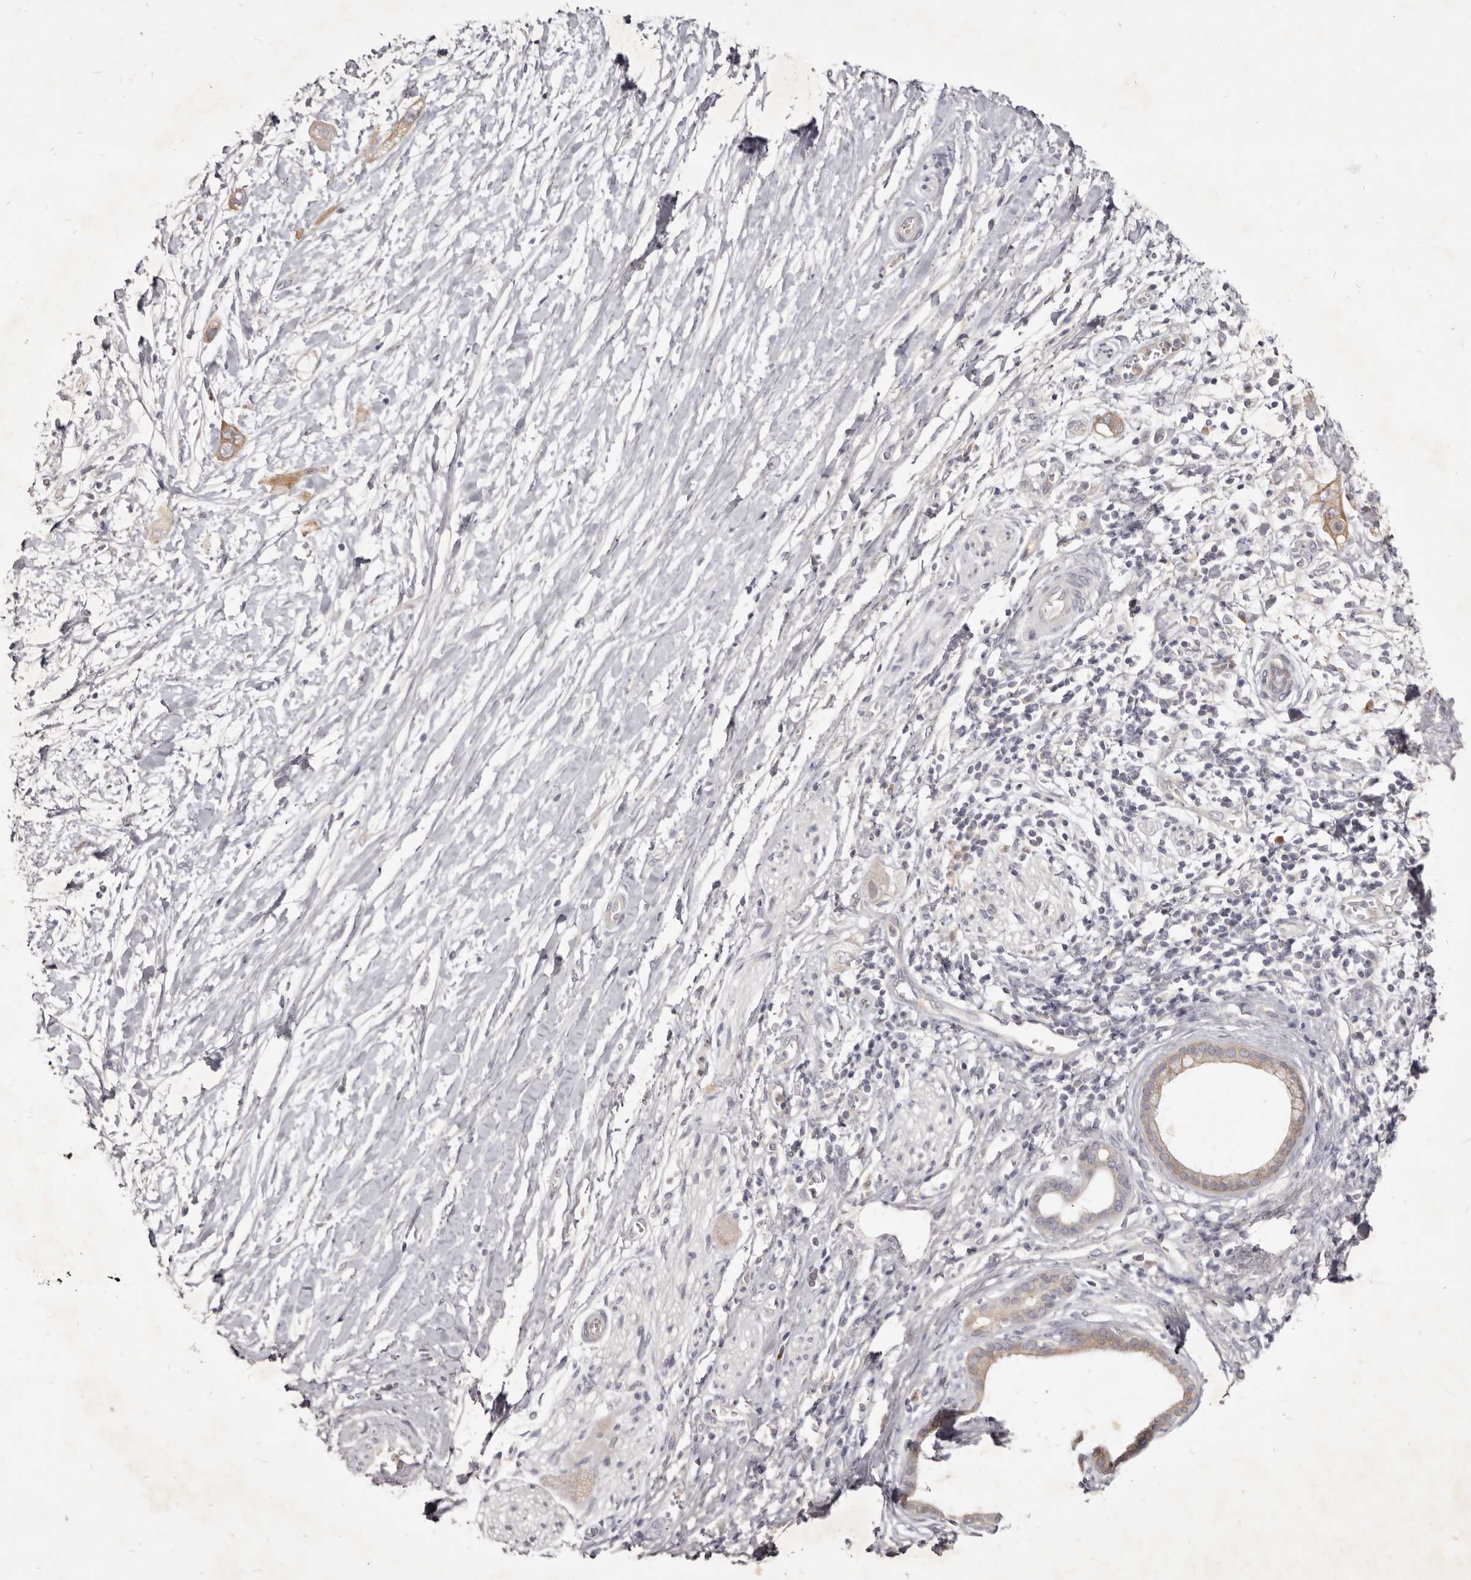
{"staining": {"intensity": "moderate", "quantity": ">75%", "location": "cytoplasmic/membranous"}, "tissue": "pancreatic cancer", "cell_type": "Tumor cells", "image_type": "cancer", "snomed": [{"axis": "morphology", "description": "Adenocarcinoma, NOS"}, {"axis": "topography", "description": "Pancreas"}], "caption": "A medium amount of moderate cytoplasmic/membranous positivity is identified in approximately >75% of tumor cells in pancreatic adenocarcinoma tissue.", "gene": "KIF2B", "patient": {"sex": "female", "age": 72}}